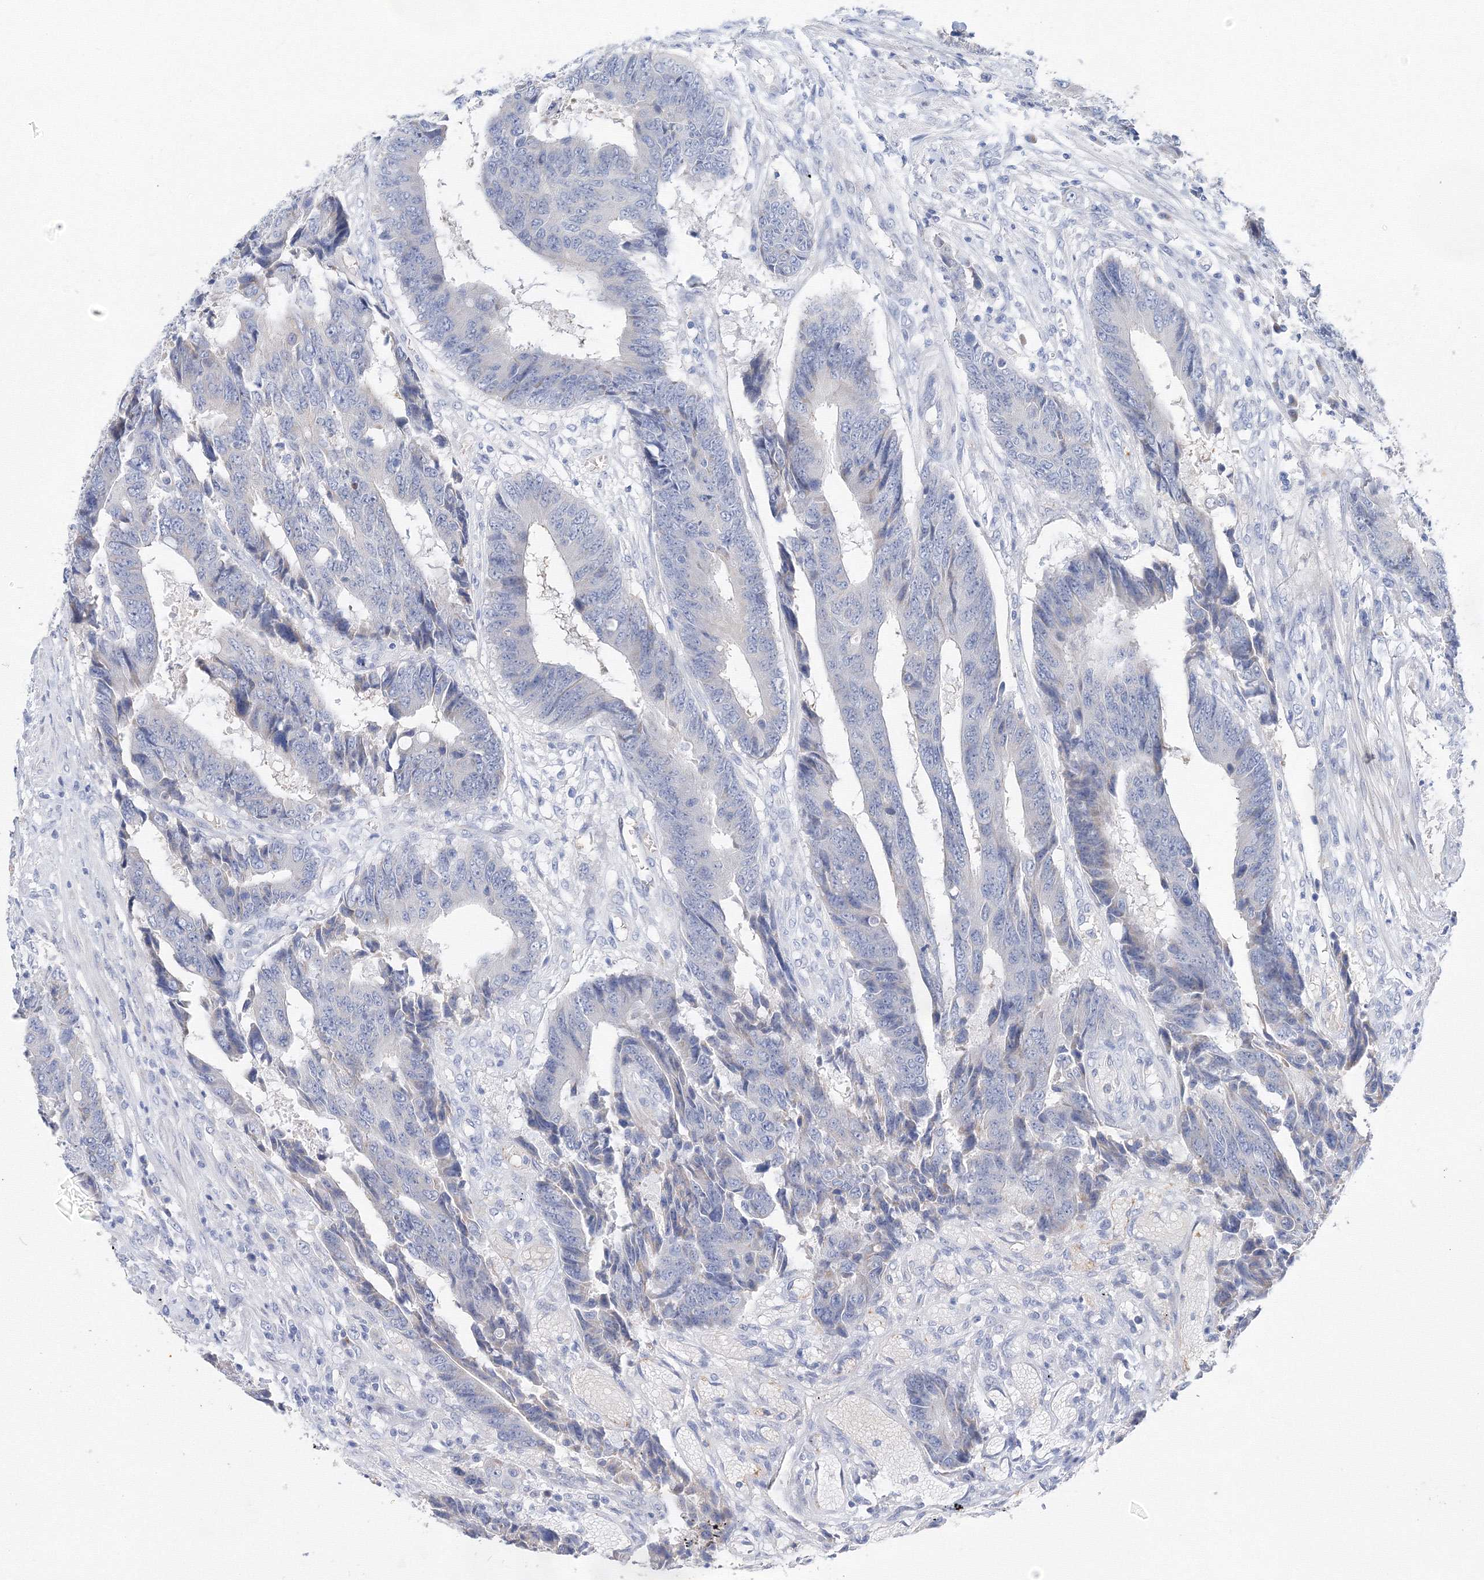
{"staining": {"intensity": "negative", "quantity": "none", "location": "none"}, "tissue": "colorectal cancer", "cell_type": "Tumor cells", "image_type": "cancer", "snomed": [{"axis": "morphology", "description": "Adenocarcinoma, NOS"}, {"axis": "topography", "description": "Rectum"}], "caption": "Tumor cells are negative for brown protein staining in adenocarcinoma (colorectal).", "gene": "TAMM41", "patient": {"sex": "male", "age": 84}}